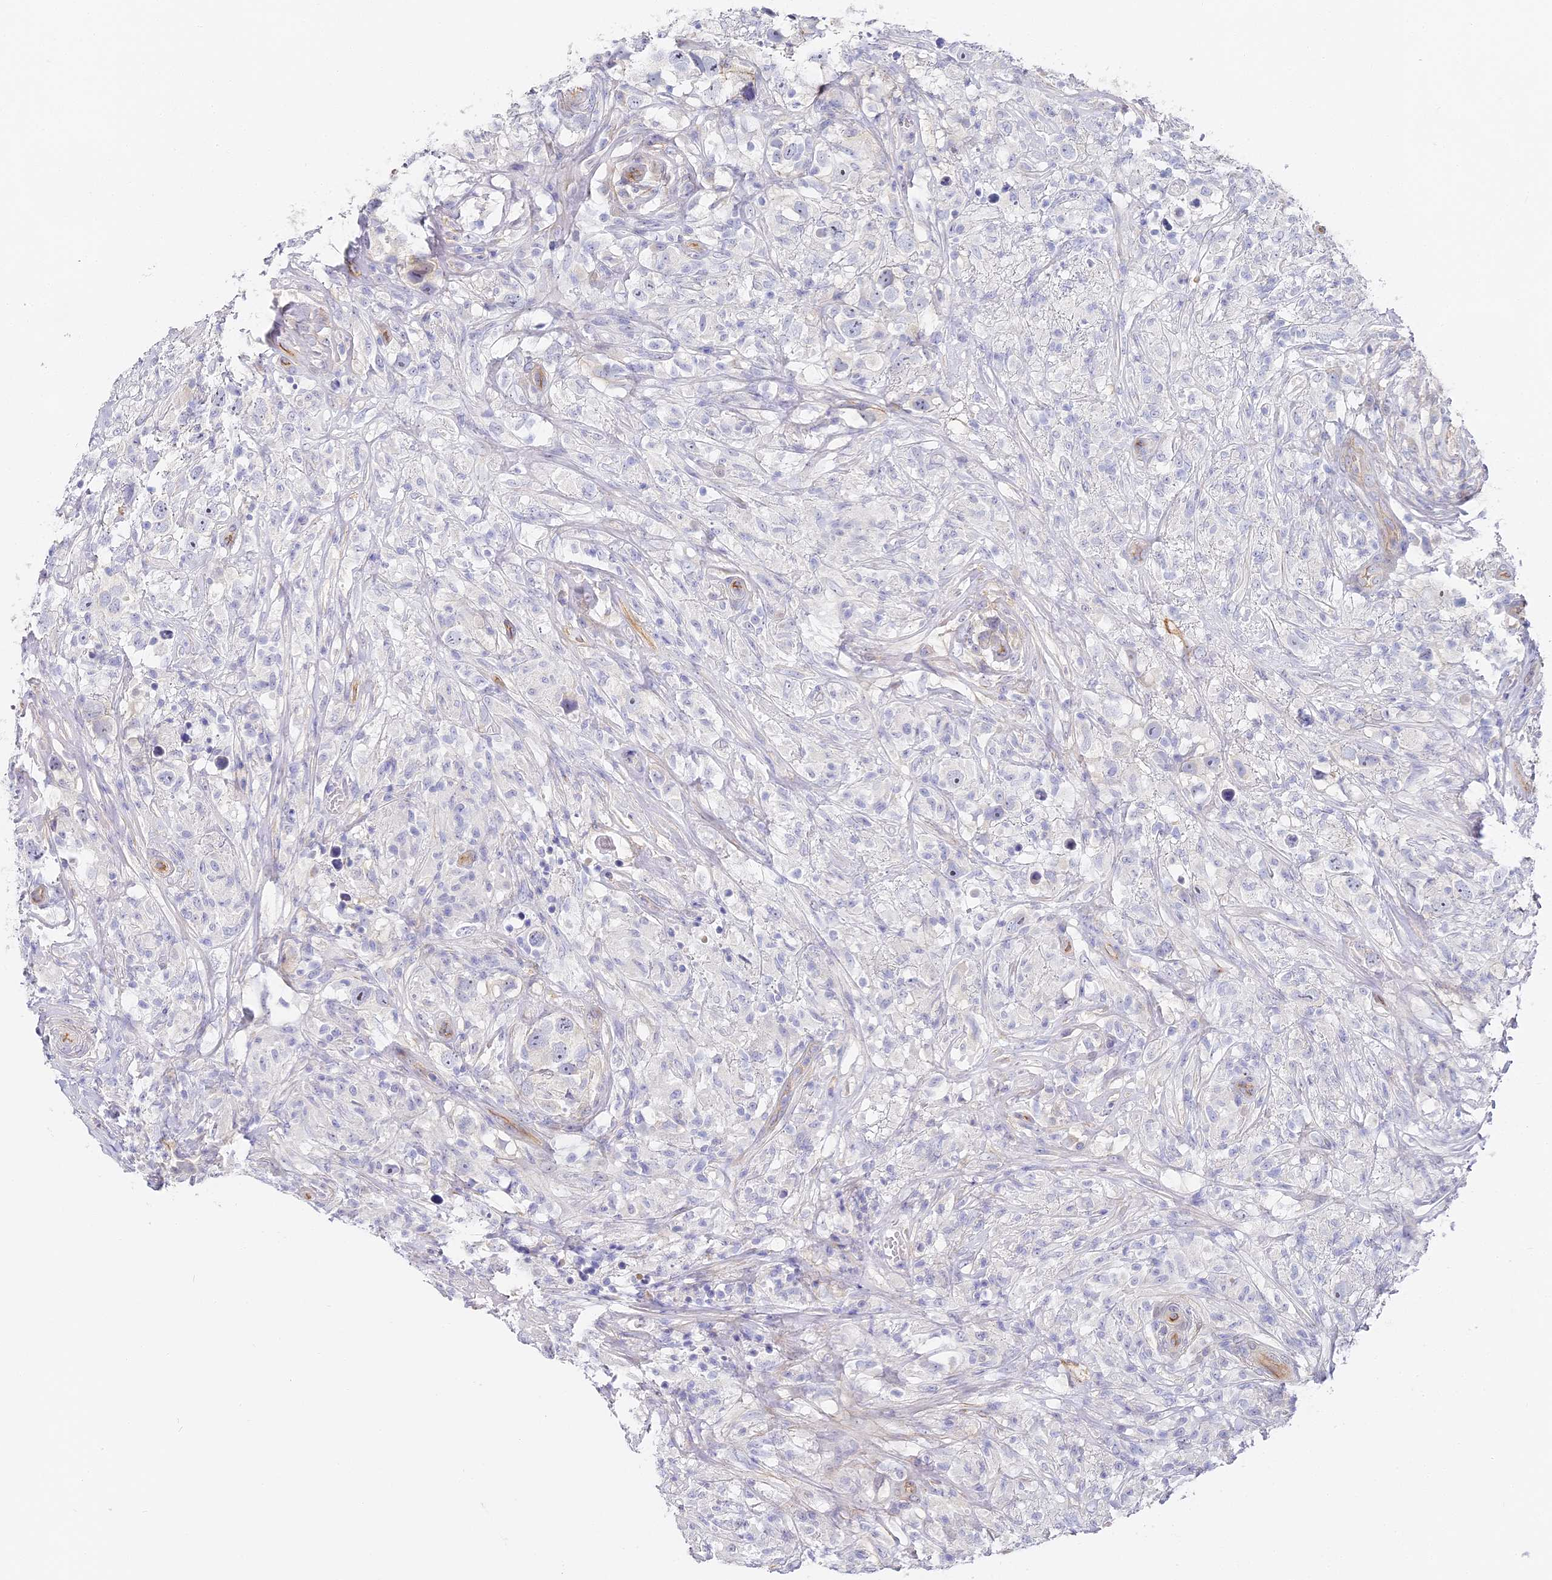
{"staining": {"intensity": "negative", "quantity": "none", "location": "none"}, "tissue": "testis cancer", "cell_type": "Tumor cells", "image_type": "cancer", "snomed": [{"axis": "morphology", "description": "Seminoma, NOS"}, {"axis": "topography", "description": "Testis"}], "caption": "Immunohistochemical staining of testis seminoma reveals no significant expression in tumor cells.", "gene": "CCDC30", "patient": {"sex": "male", "age": 49}}